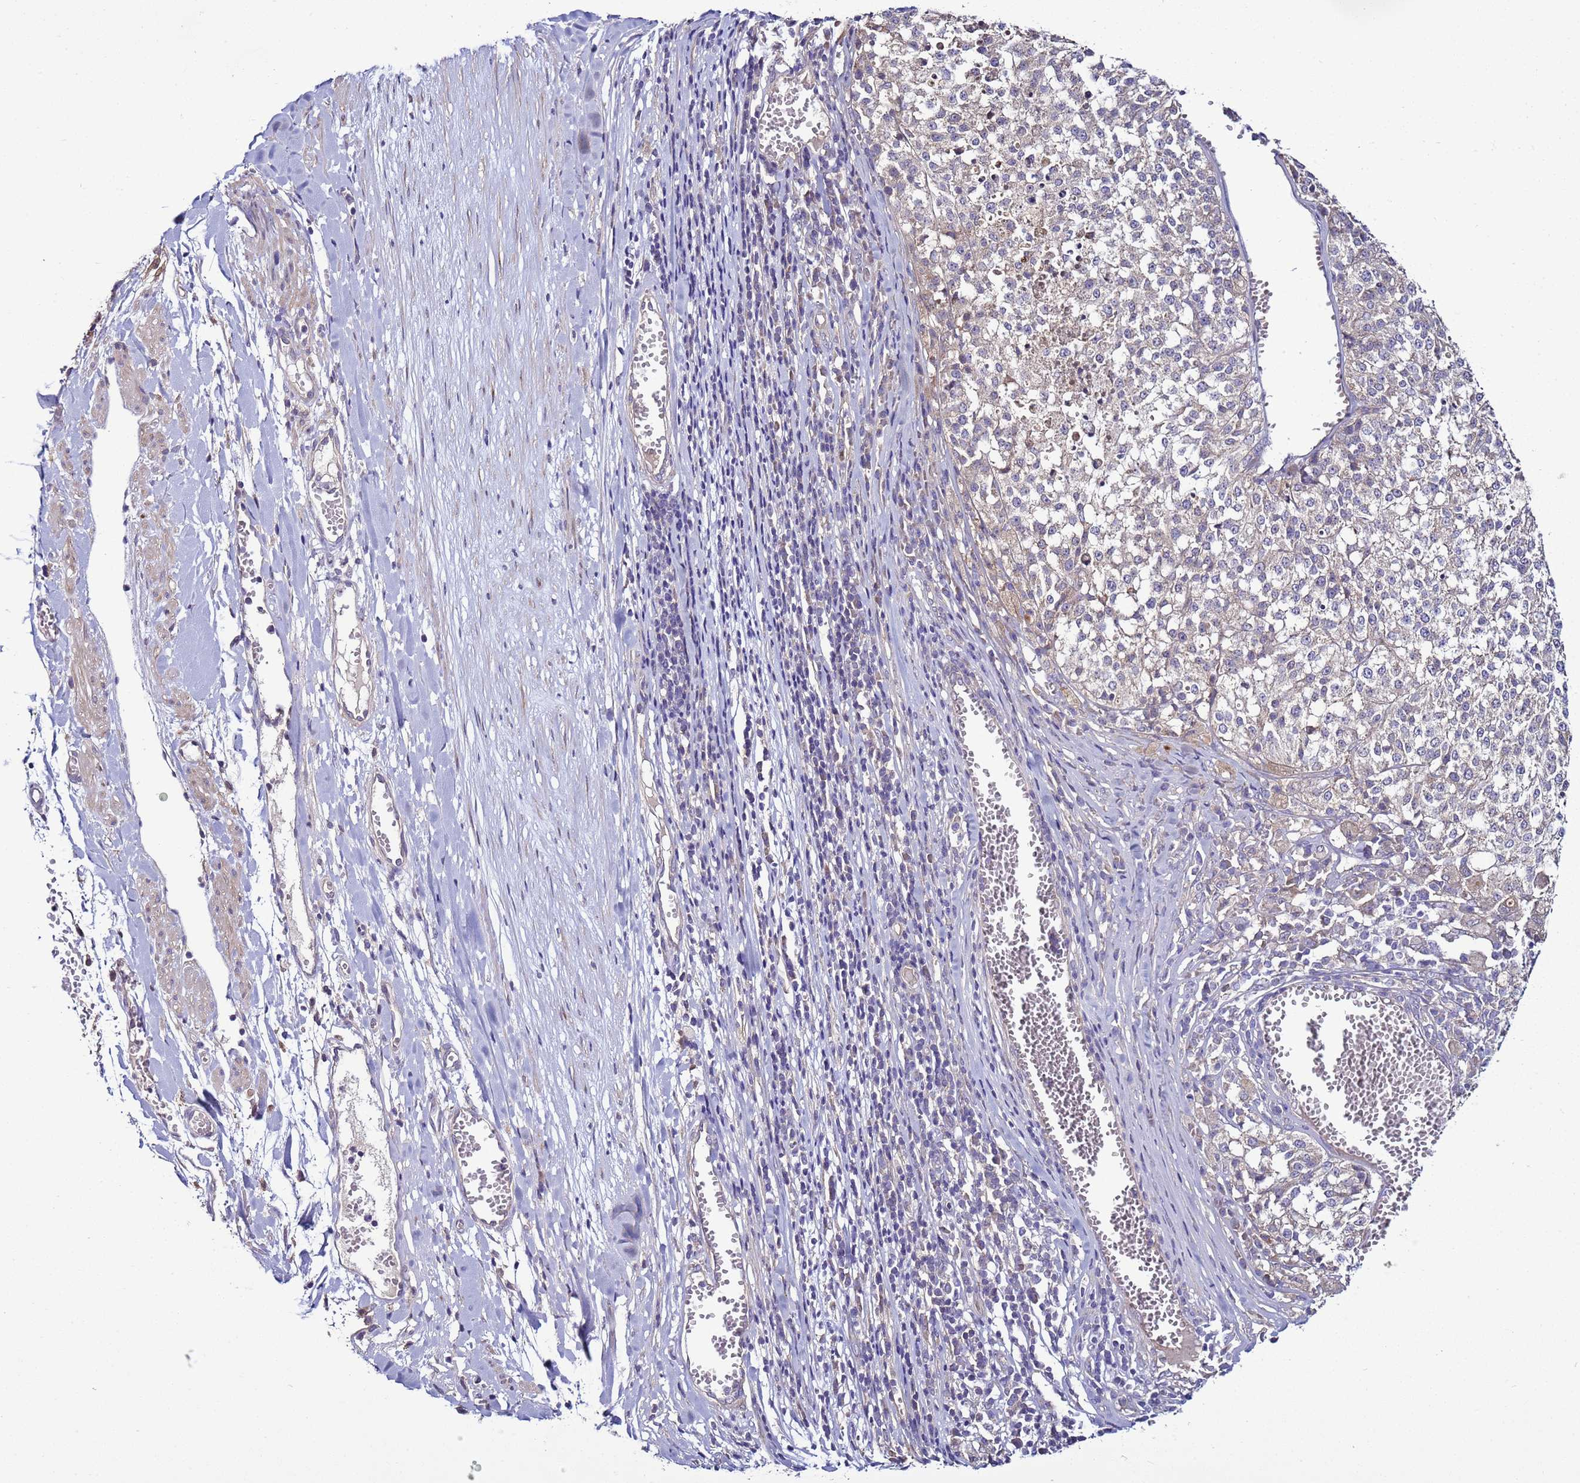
{"staining": {"intensity": "negative", "quantity": "none", "location": "none"}, "tissue": "melanoma", "cell_type": "Tumor cells", "image_type": "cancer", "snomed": [{"axis": "morphology", "description": "Malignant melanoma, NOS"}, {"axis": "topography", "description": "Skin"}], "caption": "An immunohistochemistry (IHC) photomicrograph of melanoma is shown. There is no staining in tumor cells of melanoma. (Brightfield microscopy of DAB (3,3'-diaminobenzidine) immunohistochemistry at high magnification).", "gene": "RABL2B", "patient": {"sex": "female", "age": 64}}